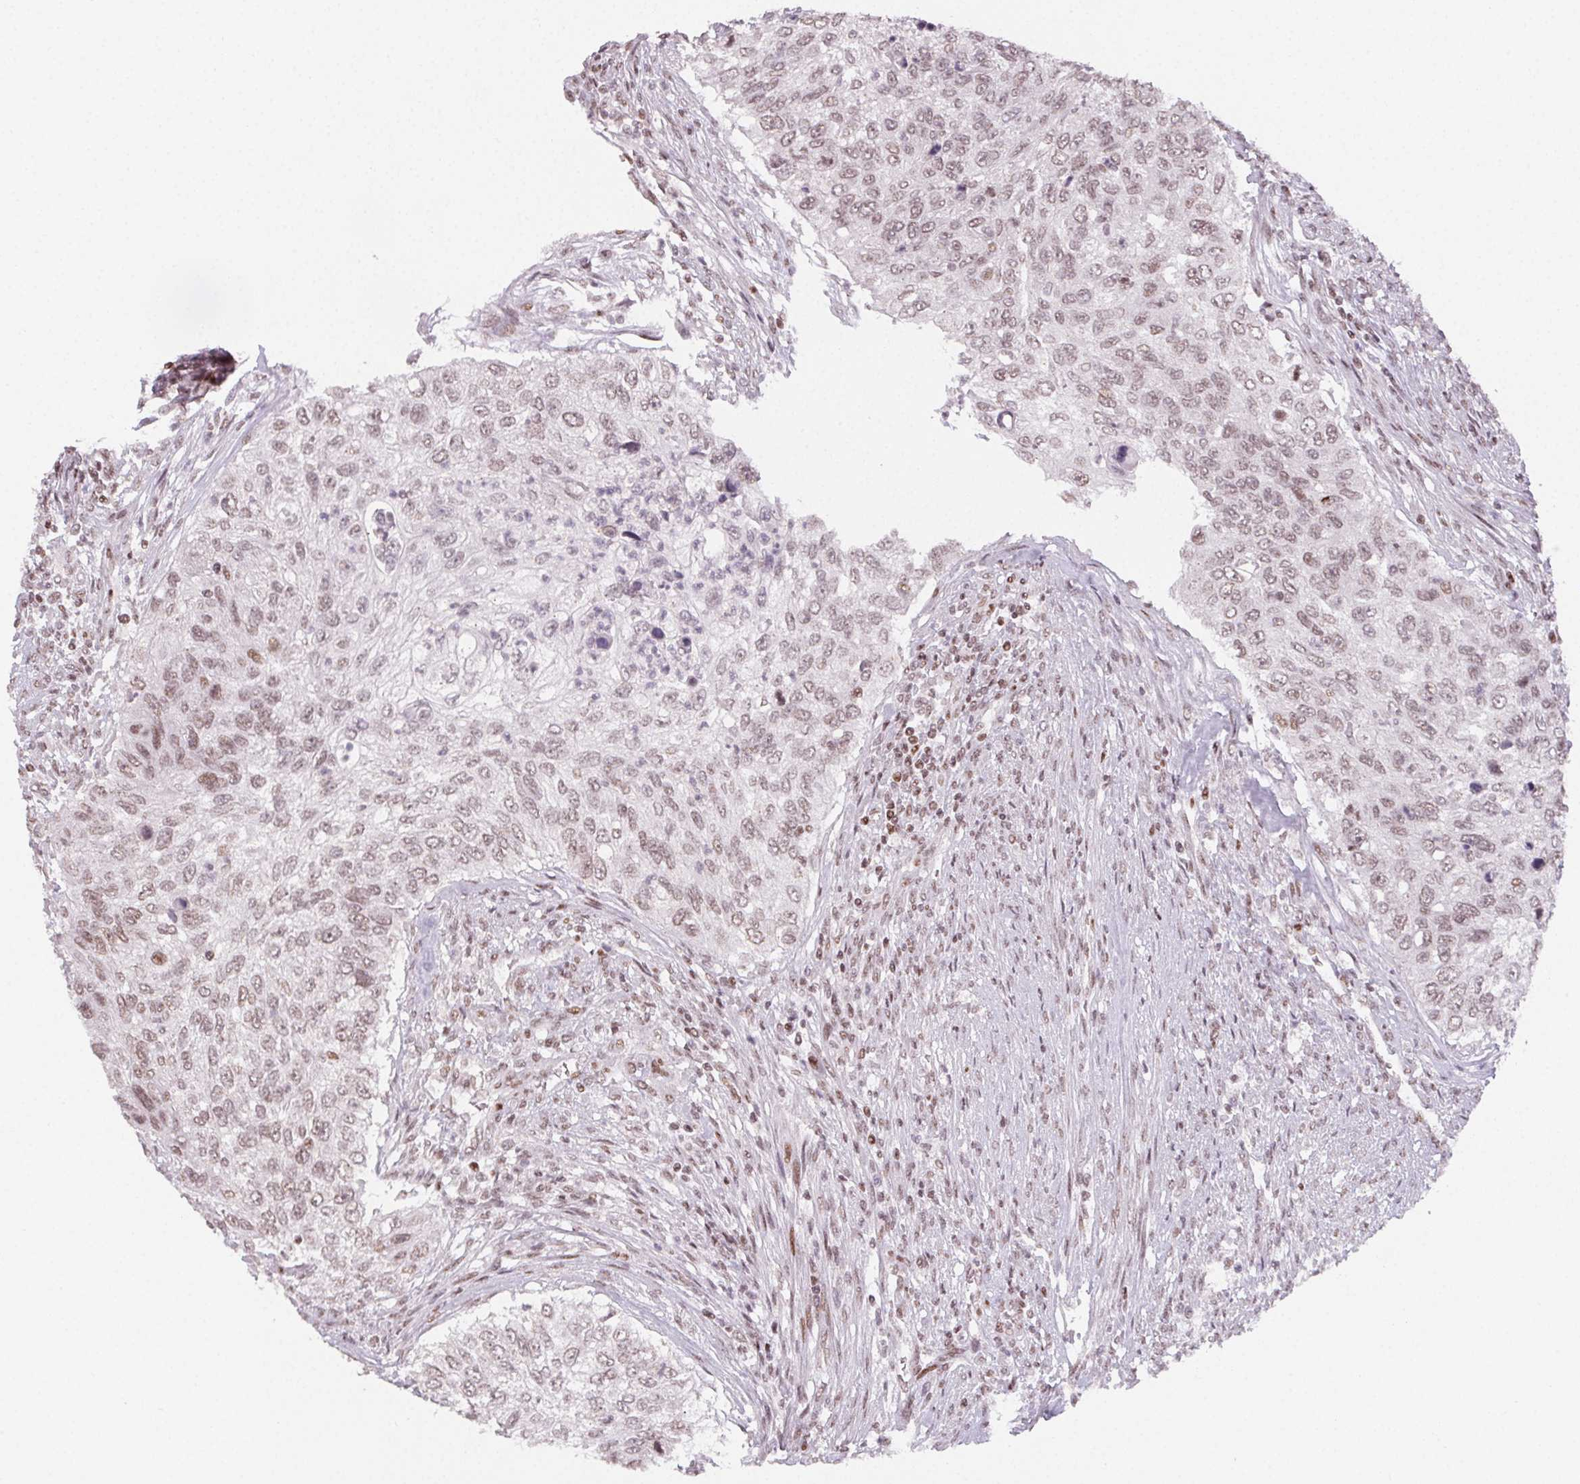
{"staining": {"intensity": "weak", "quantity": ">75%", "location": "nuclear"}, "tissue": "urothelial cancer", "cell_type": "Tumor cells", "image_type": "cancer", "snomed": [{"axis": "morphology", "description": "Urothelial carcinoma, High grade"}, {"axis": "topography", "description": "Urinary bladder"}], "caption": "Immunohistochemistry (IHC) (DAB) staining of high-grade urothelial carcinoma reveals weak nuclear protein staining in about >75% of tumor cells.", "gene": "KMT2A", "patient": {"sex": "female", "age": 60}}